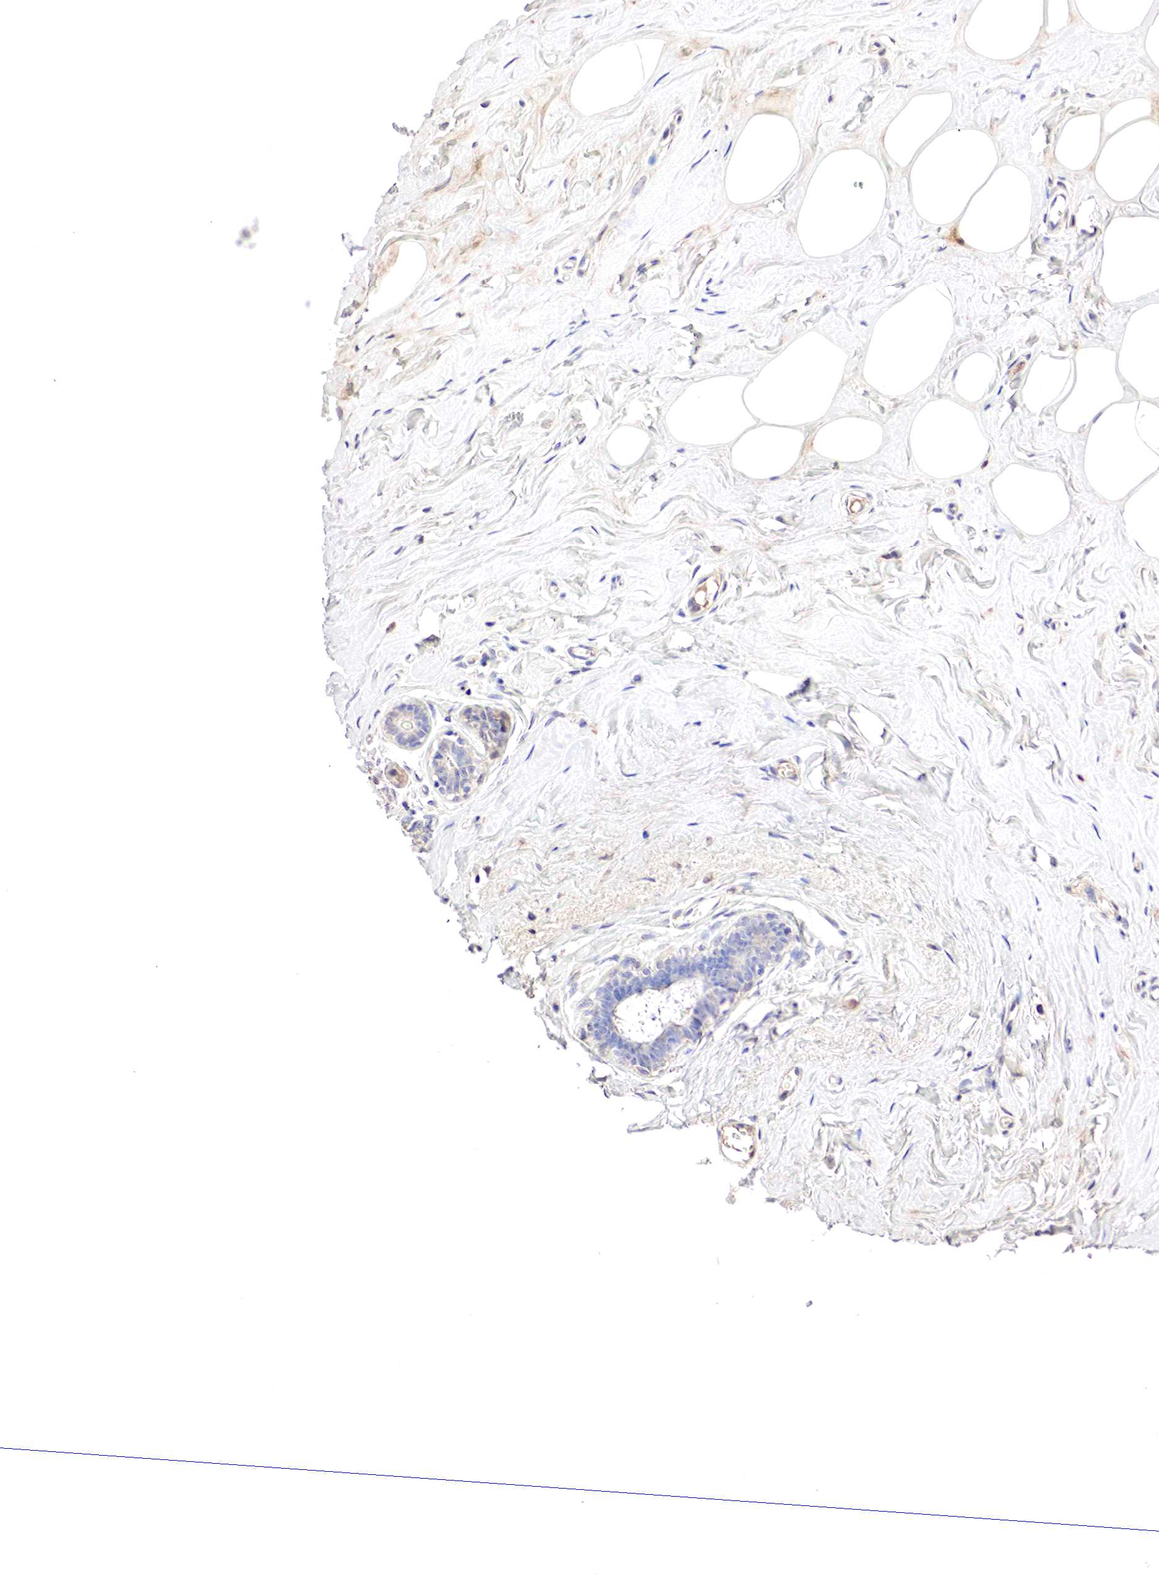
{"staining": {"intensity": "negative", "quantity": "none", "location": "none"}, "tissue": "breast", "cell_type": "Adipocytes", "image_type": "normal", "snomed": [{"axis": "morphology", "description": "Normal tissue, NOS"}, {"axis": "topography", "description": "Breast"}], "caption": "Immunohistochemistry (IHC) of normal breast exhibits no expression in adipocytes. (Stains: DAB immunohistochemistry with hematoxylin counter stain, Microscopy: brightfield microscopy at high magnification).", "gene": "GATA1", "patient": {"sex": "female", "age": 45}}